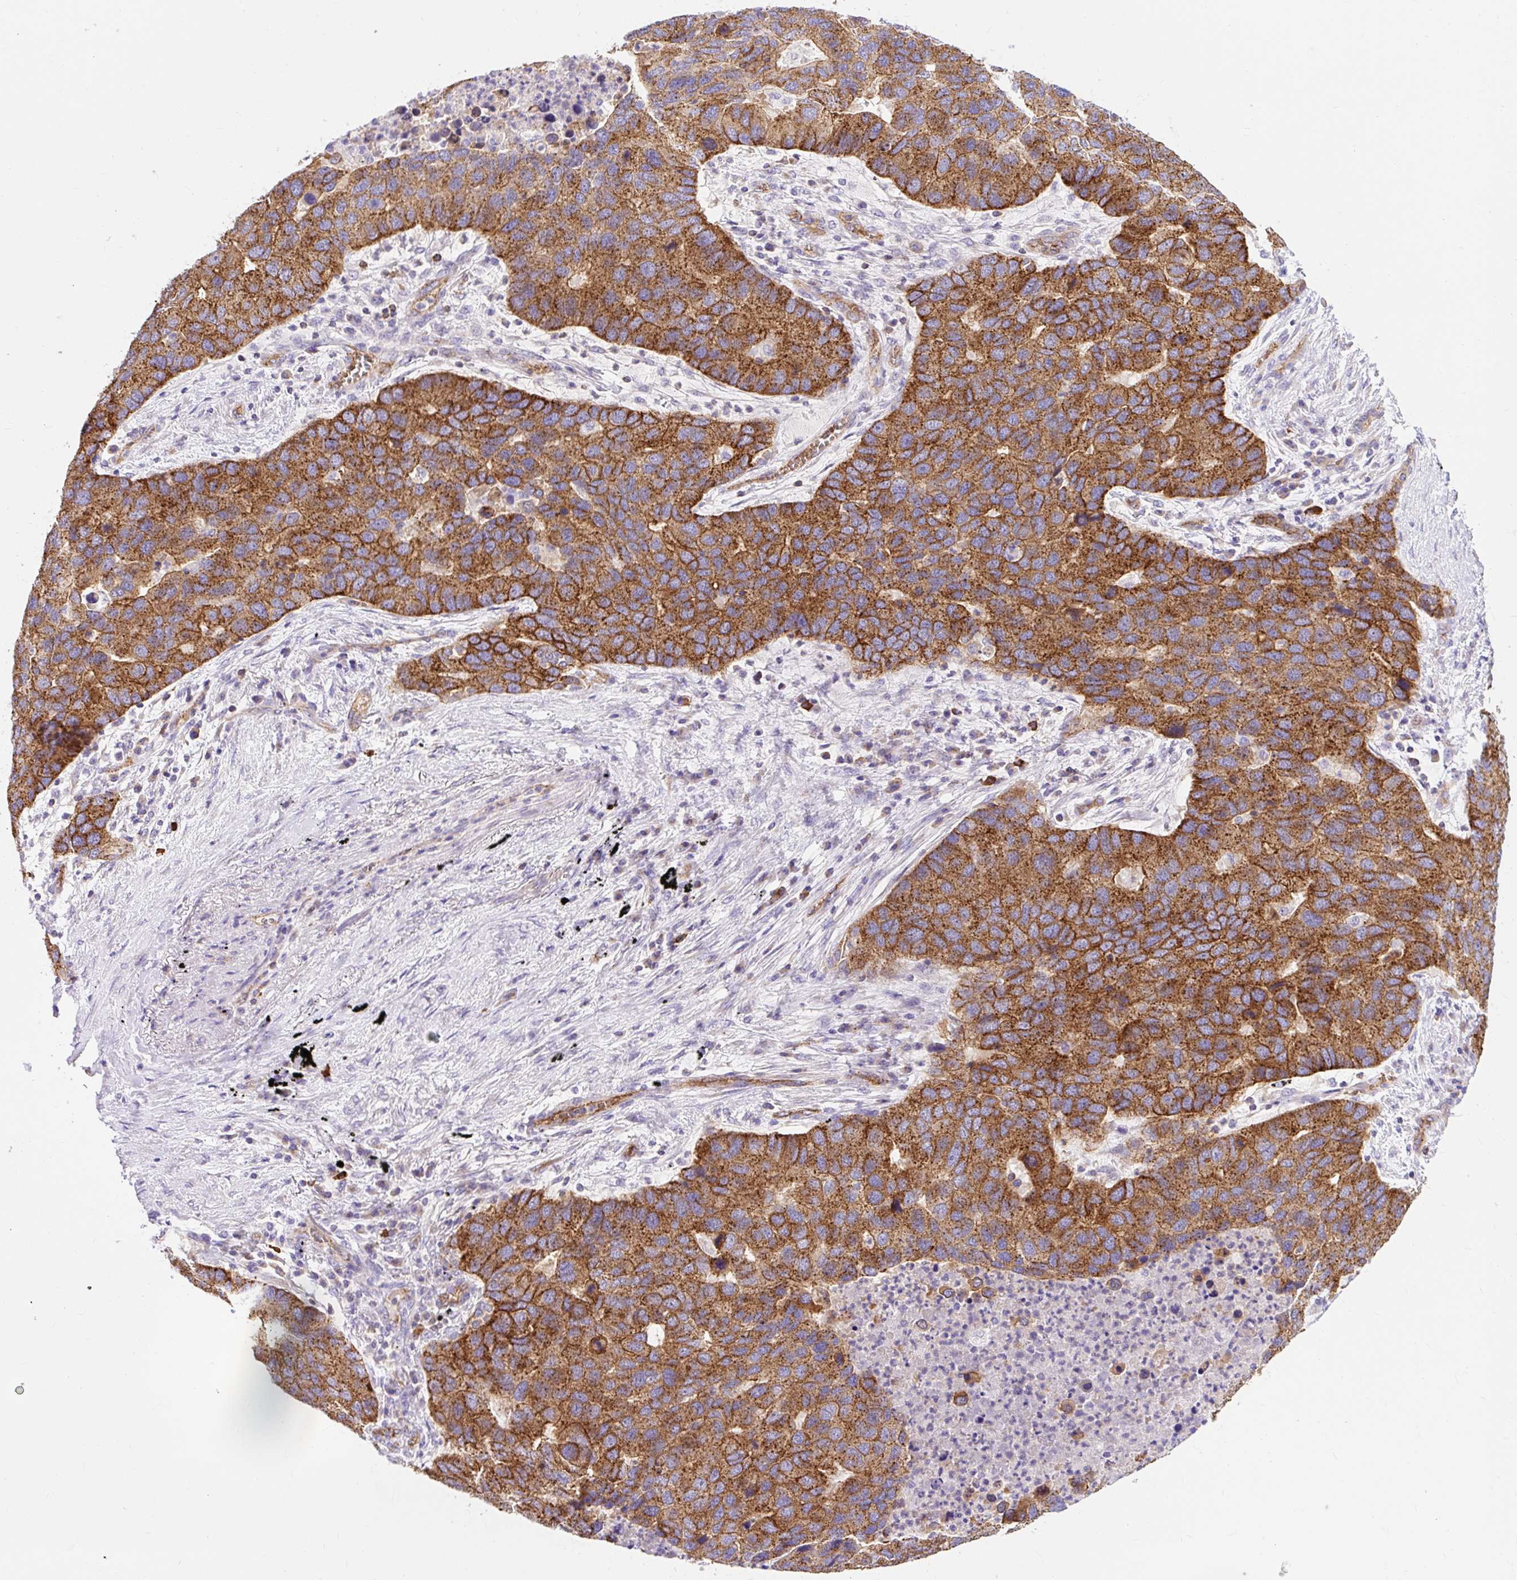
{"staining": {"intensity": "strong", "quantity": ">75%", "location": "cytoplasmic/membranous"}, "tissue": "lung cancer", "cell_type": "Tumor cells", "image_type": "cancer", "snomed": [{"axis": "morphology", "description": "Aneuploidy"}, {"axis": "morphology", "description": "Adenocarcinoma, NOS"}, {"axis": "topography", "description": "Lymph node"}, {"axis": "topography", "description": "Lung"}], "caption": "Lung cancer was stained to show a protein in brown. There is high levels of strong cytoplasmic/membranous expression in about >75% of tumor cells.", "gene": "HIP1R", "patient": {"sex": "female", "age": 74}}